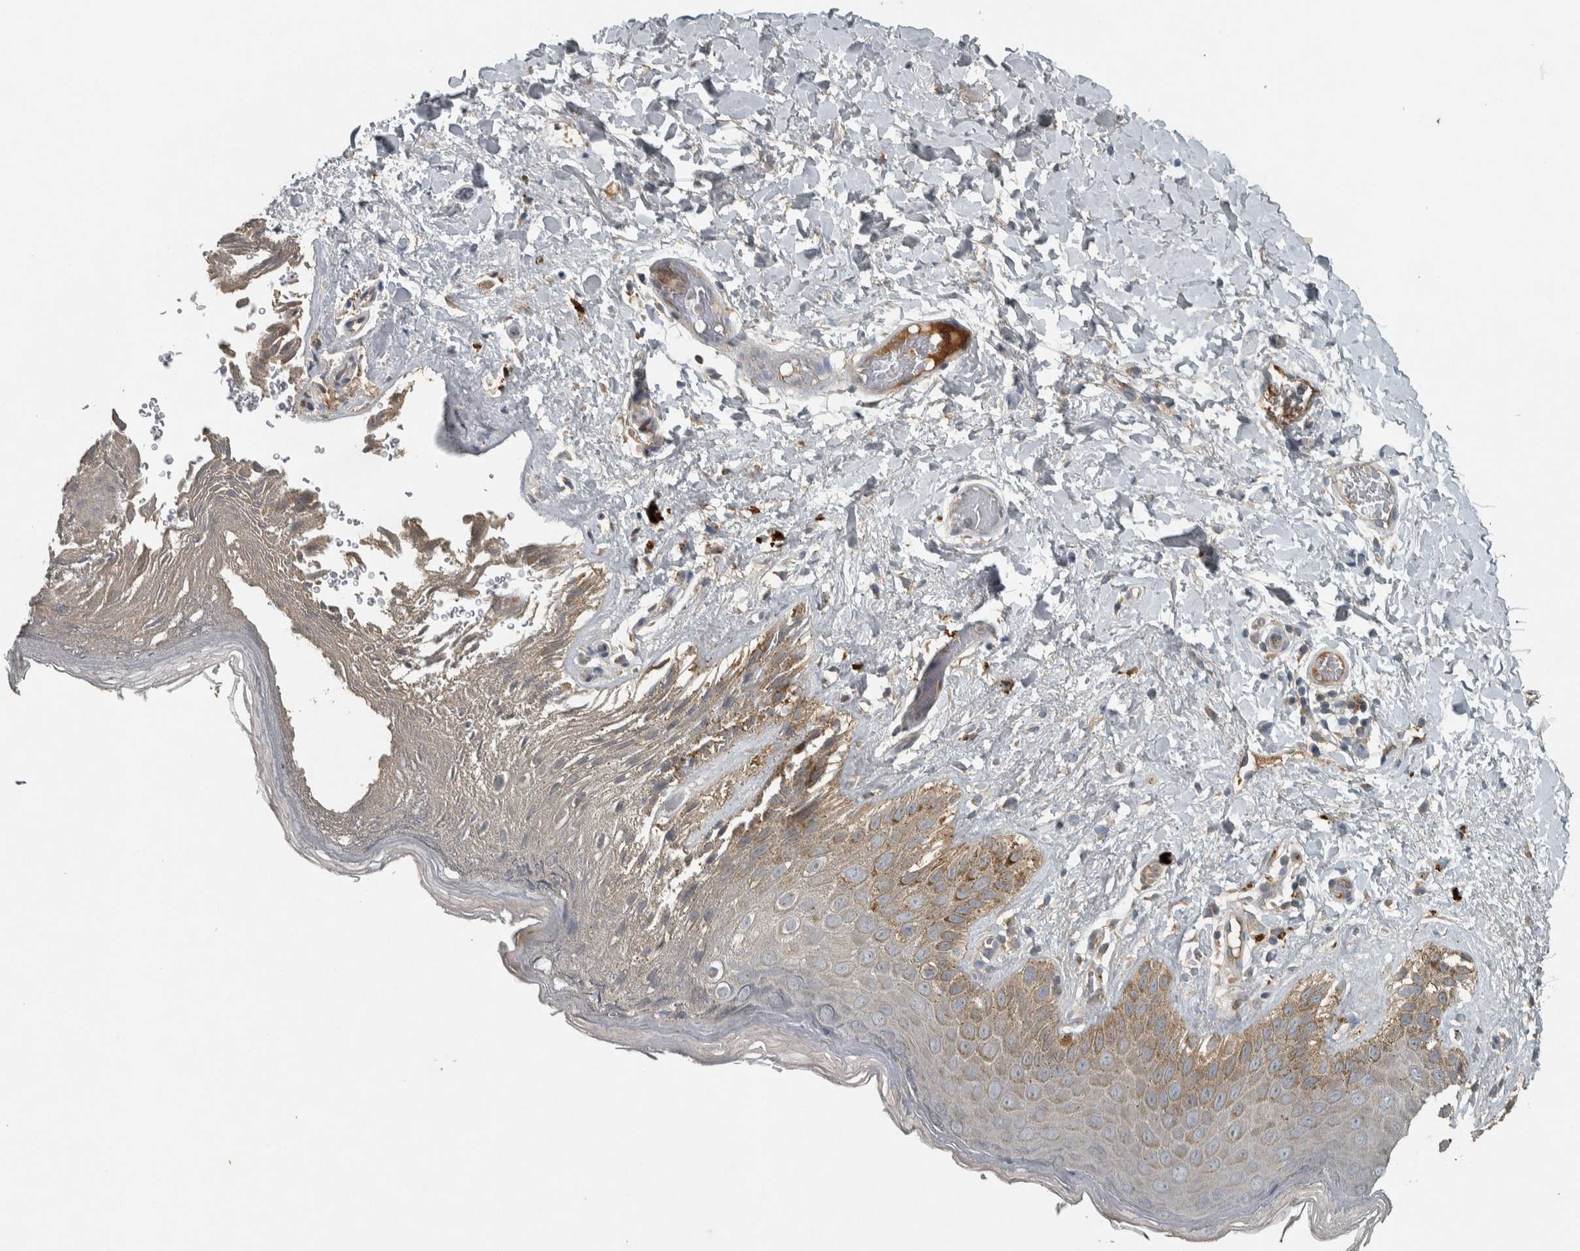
{"staining": {"intensity": "weak", "quantity": "<25%", "location": "cytoplasmic/membranous"}, "tissue": "skin", "cell_type": "Epidermal cells", "image_type": "normal", "snomed": [{"axis": "morphology", "description": "Normal tissue, NOS"}, {"axis": "topography", "description": "Anal"}], "caption": "An IHC micrograph of normal skin is shown. There is no staining in epidermal cells of skin.", "gene": "CLCN2", "patient": {"sex": "male", "age": 44}}